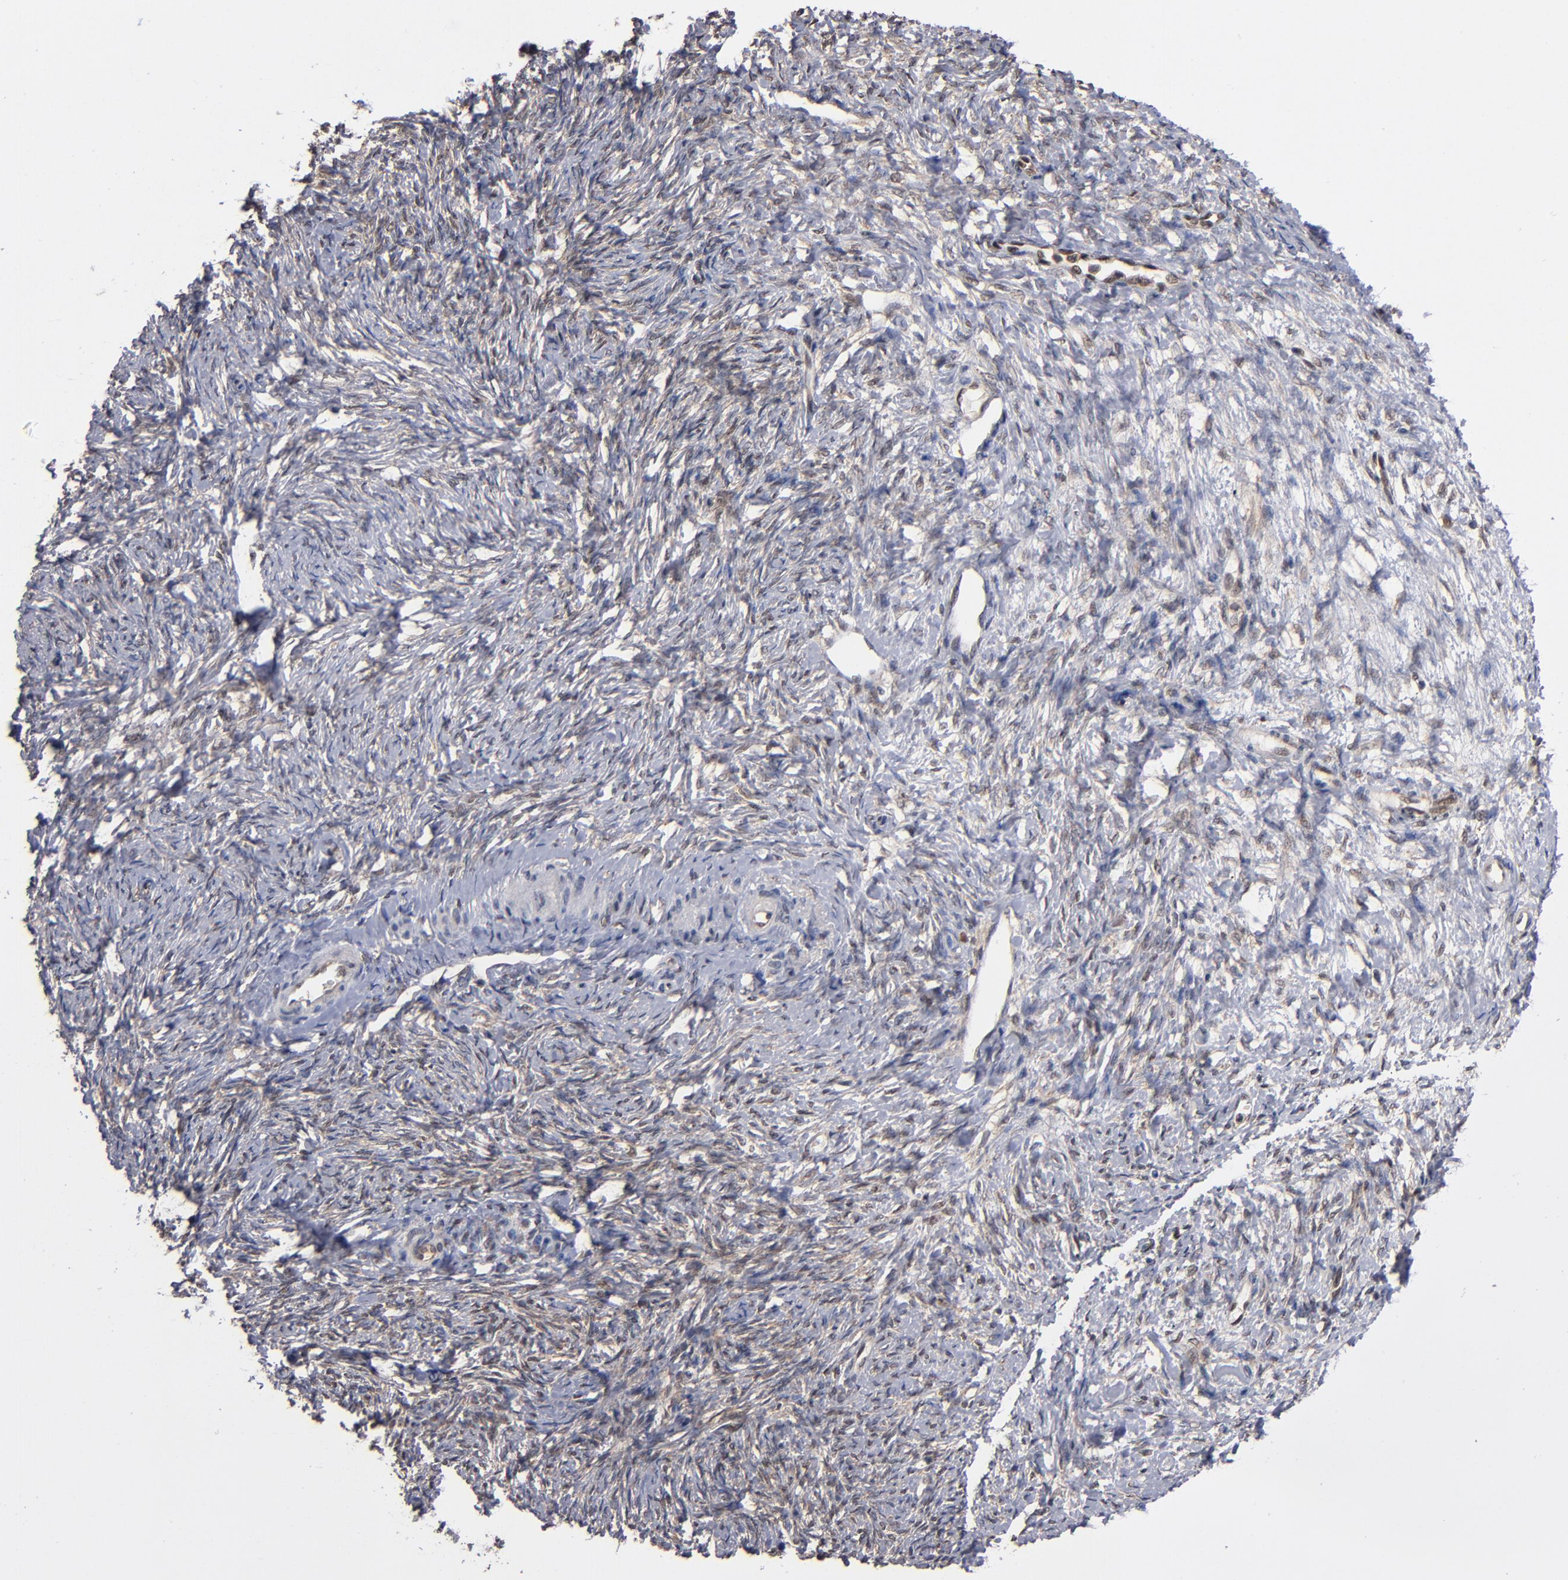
{"staining": {"intensity": "weak", "quantity": "25%-75%", "location": "cytoplasmic/membranous"}, "tissue": "ovarian cancer", "cell_type": "Tumor cells", "image_type": "cancer", "snomed": [{"axis": "morphology", "description": "Normal tissue, NOS"}, {"axis": "morphology", "description": "Cystadenocarcinoma, serous, NOS"}, {"axis": "topography", "description": "Ovary"}], "caption": "Protein expression analysis of human serous cystadenocarcinoma (ovarian) reveals weak cytoplasmic/membranous positivity in about 25%-75% of tumor cells. (Brightfield microscopy of DAB IHC at high magnification).", "gene": "ALG13", "patient": {"sex": "female", "age": 62}}